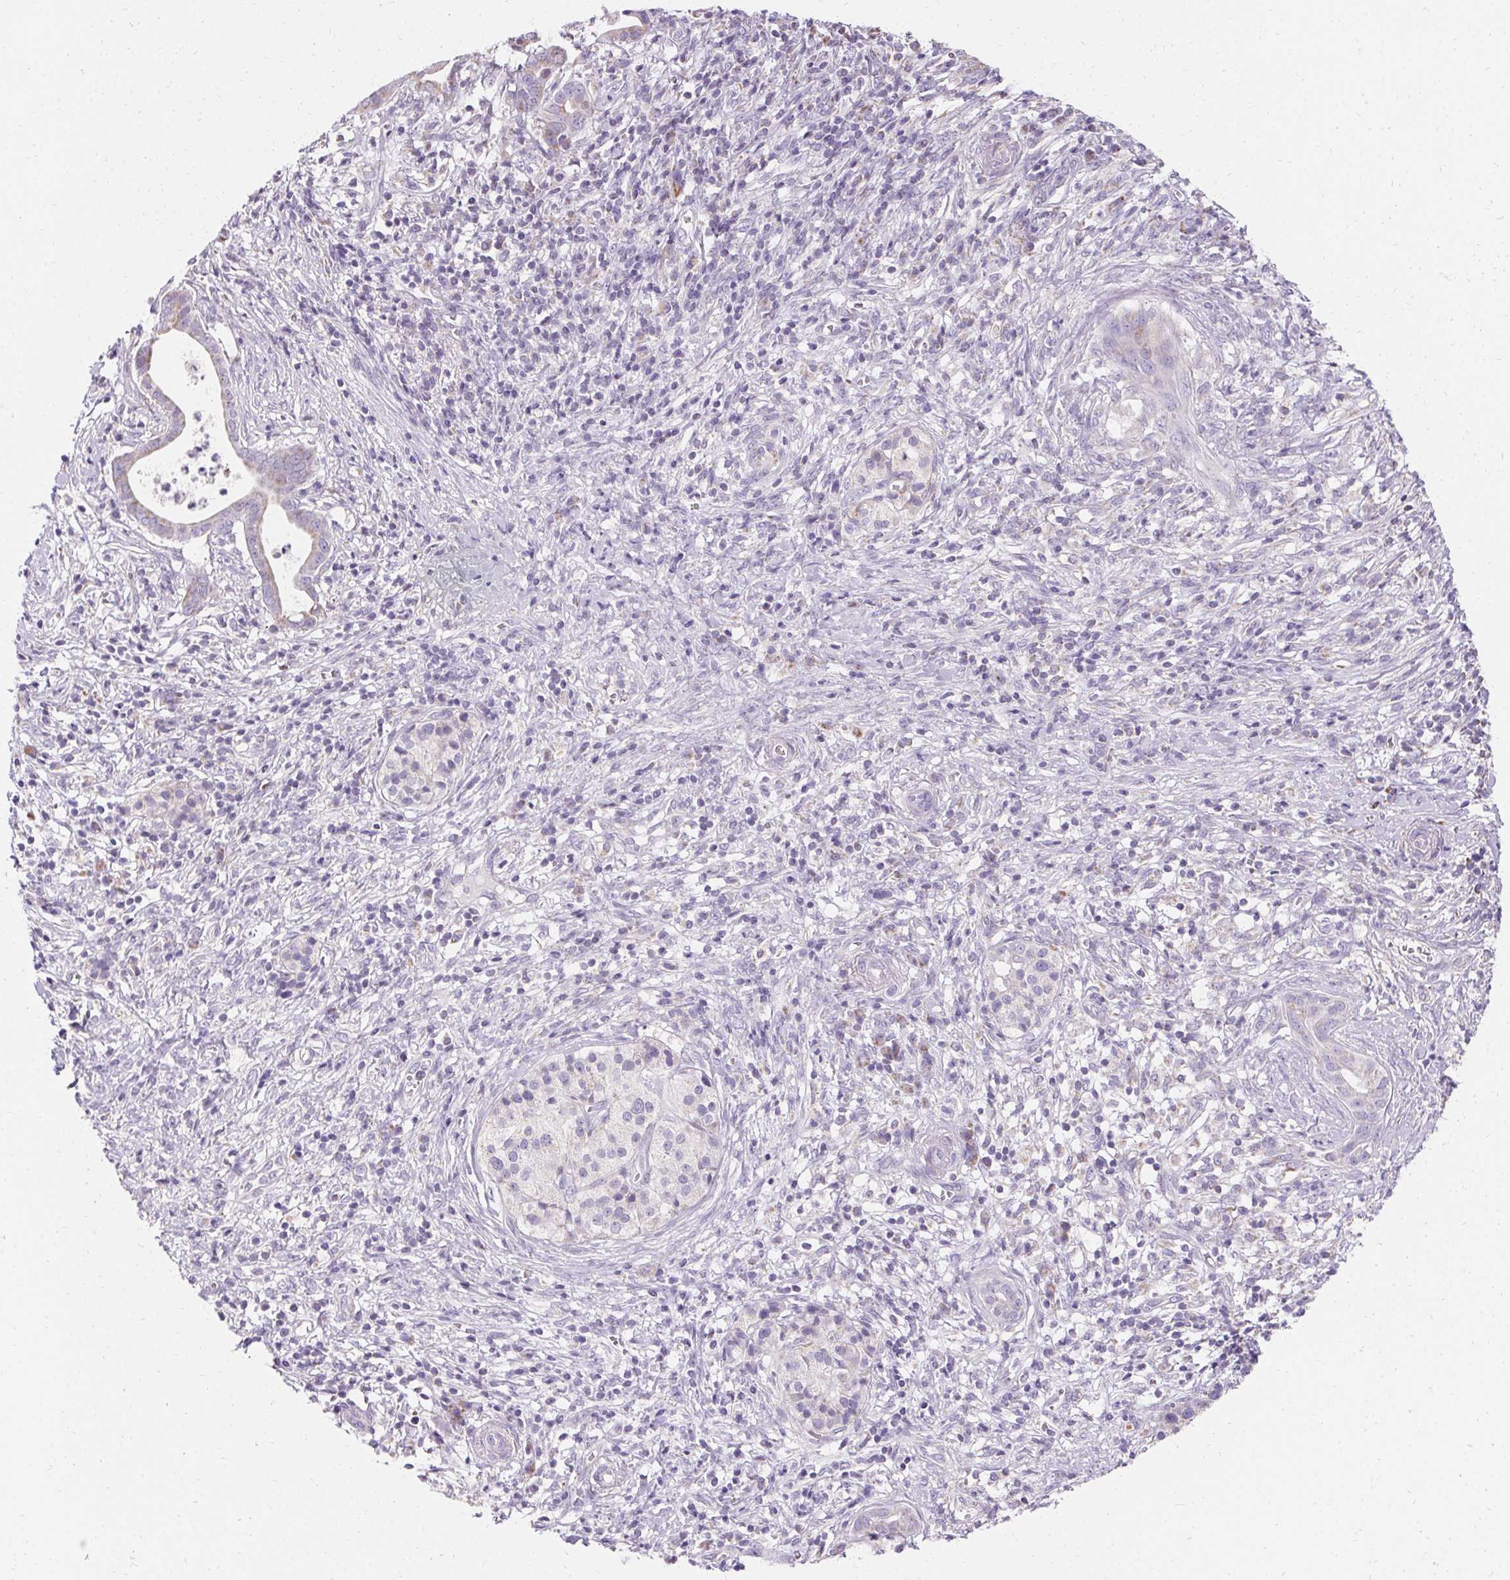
{"staining": {"intensity": "weak", "quantity": "<25%", "location": "cytoplasmic/membranous"}, "tissue": "pancreatic cancer", "cell_type": "Tumor cells", "image_type": "cancer", "snomed": [{"axis": "morphology", "description": "Adenocarcinoma, NOS"}, {"axis": "topography", "description": "Pancreas"}], "caption": "Human pancreatic adenocarcinoma stained for a protein using immunohistochemistry shows no expression in tumor cells.", "gene": "ASGR2", "patient": {"sex": "male", "age": 61}}